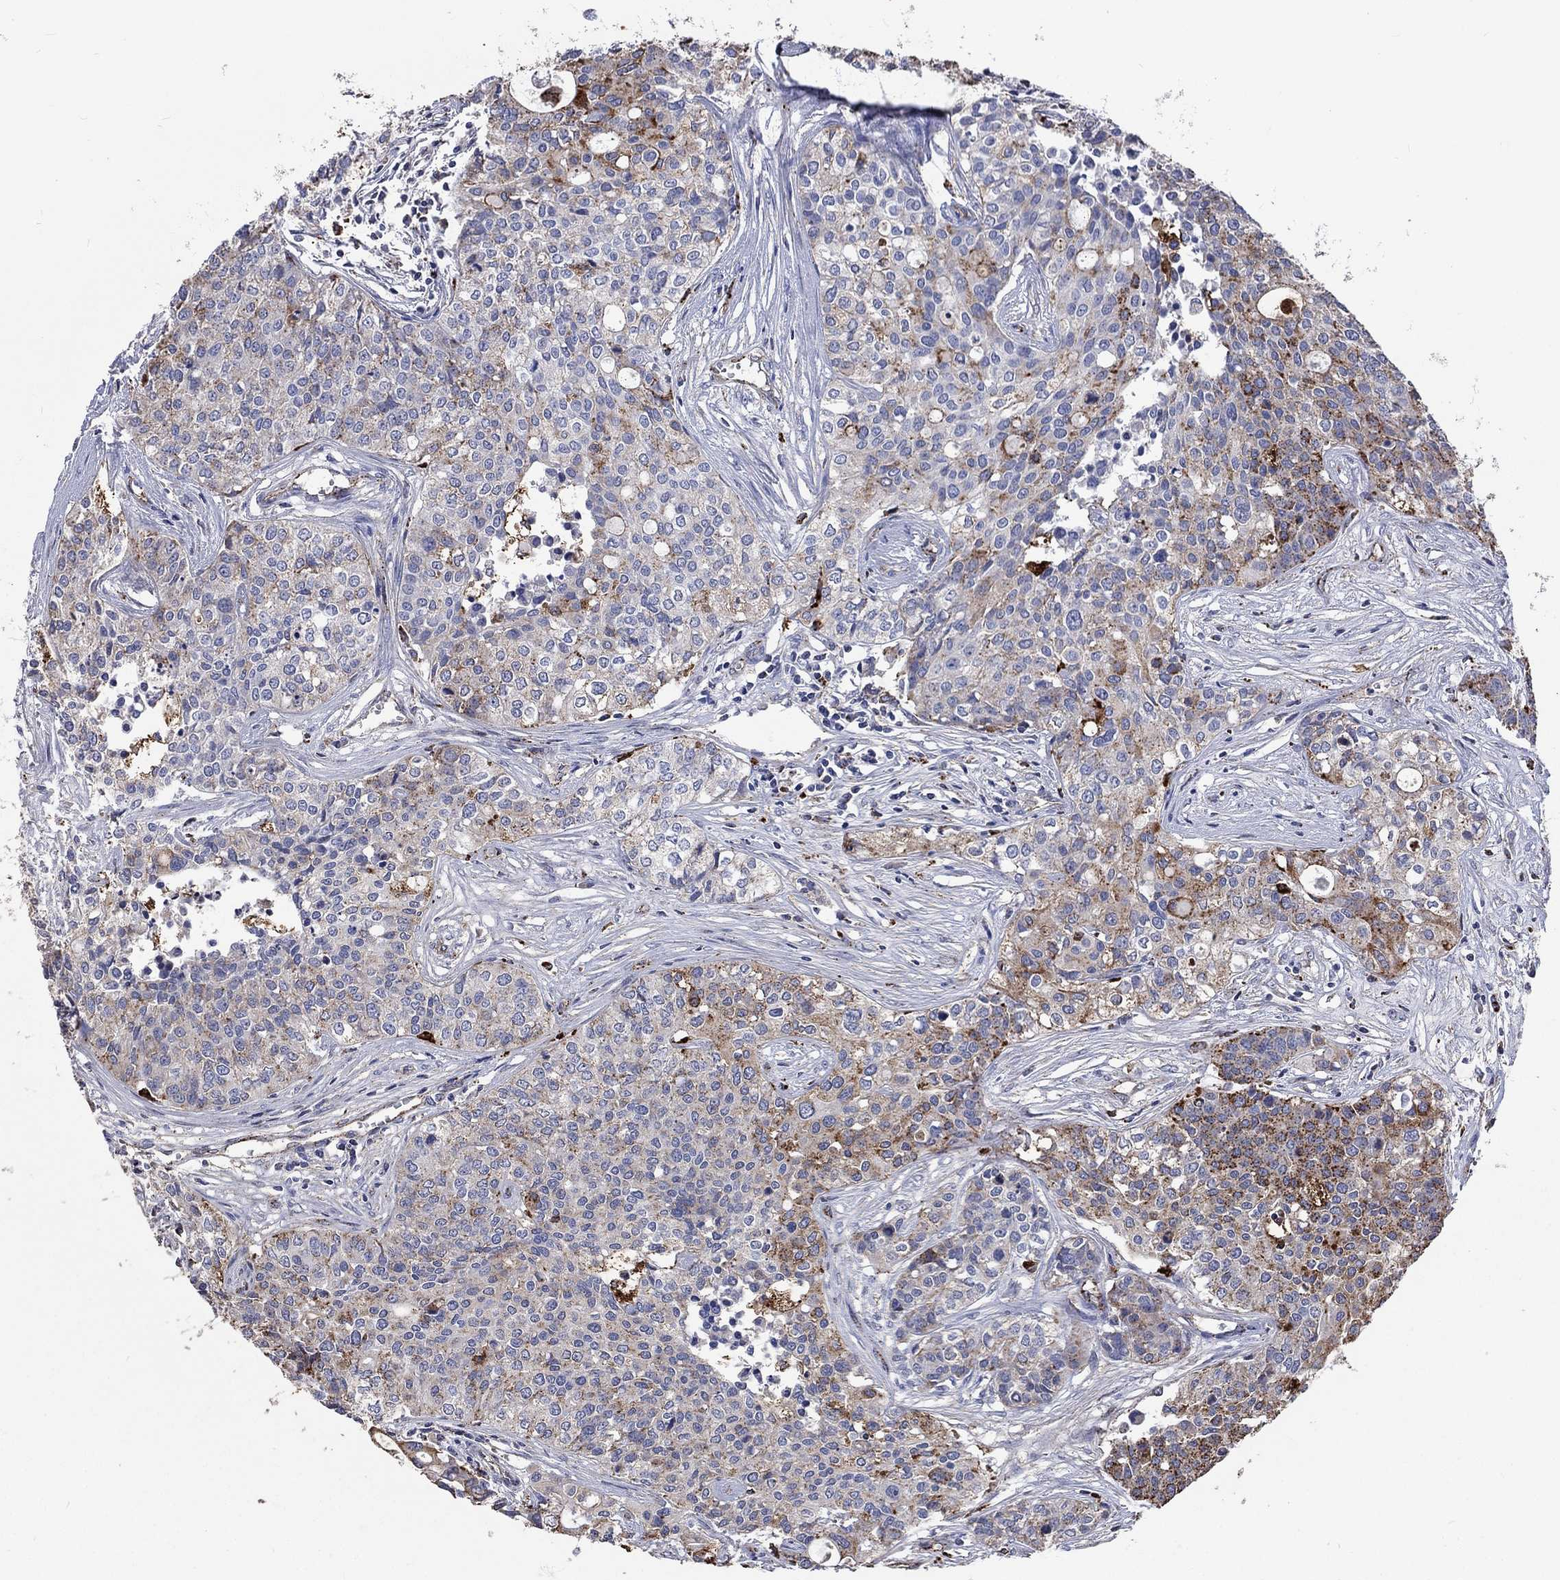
{"staining": {"intensity": "strong", "quantity": "25%-75%", "location": "cytoplasmic/membranous"}, "tissue": "carcinoid", "cell_type": "Tumor cells", "image_type": "cancer", "snomed": [{"axis": "morphology", "description": "Carcinoid, malignant, NOS"}, {"axis": "topography", "description": "Colon"}], "caption": "Approximately 25%-75% of tumor cells in human carcinoid reveal strong cytoplasmic/membranous protein expression as visualized by brown immunohistochemical staining.", "gene": "CTSB", "patient": {"sex": "male", "age": 81}}